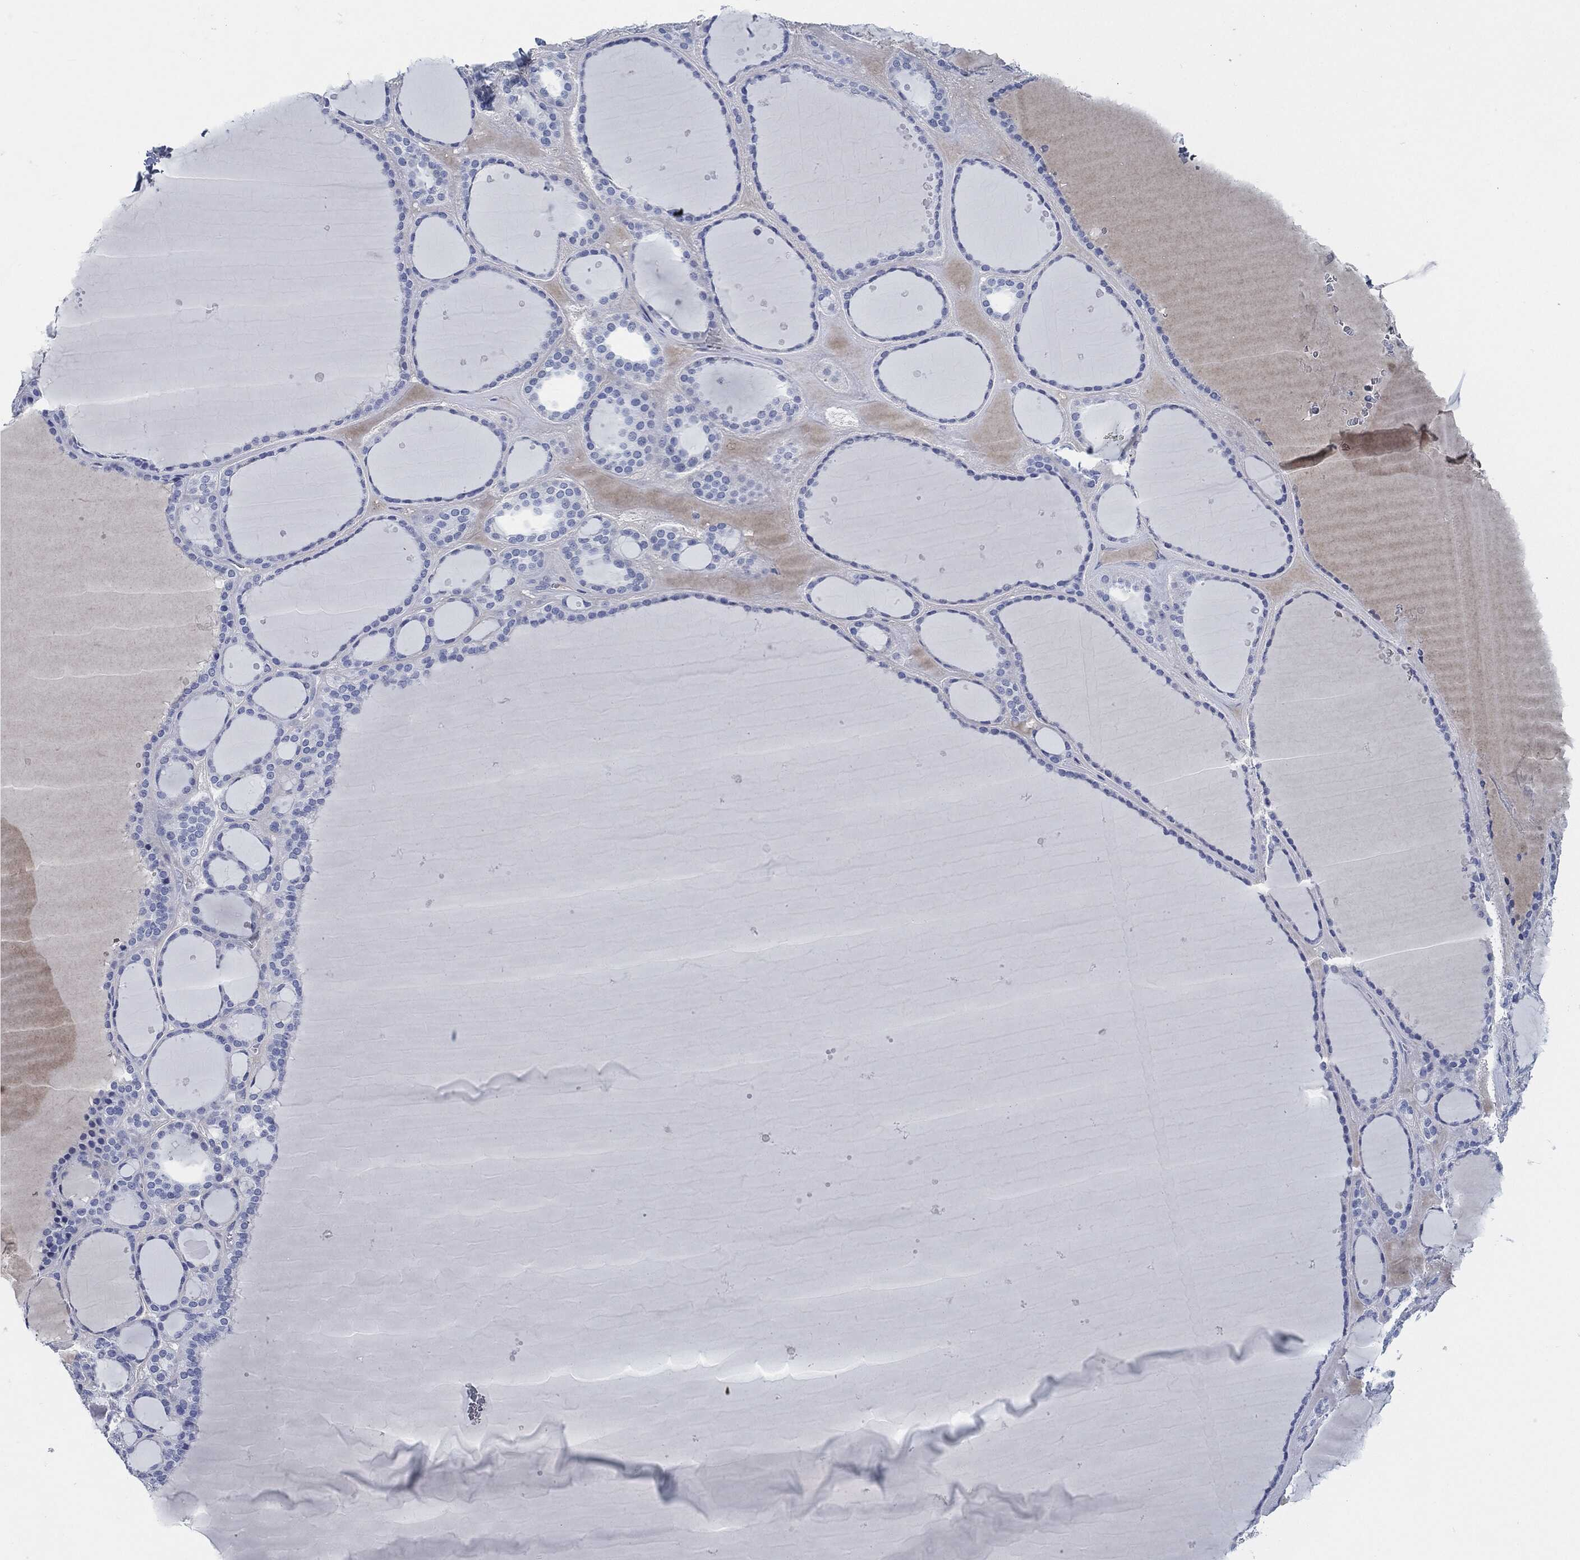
{"staining": {"intensity": "negative", "quantity": "none", "location": "none"}, "tissue": "thyroid gland", "cell_type": "Glandular cells", "image_type": "normal", "snomed": [{"axis": "morphology", "description": "Normal tissue, NOS"}, {"axis": "topography", "description": "Thyroid gland"}], "caption": "DAB (3,3'-diaminobenzidine) immunohistochemical staining of unremarkable thyroid gland reveals no significant positivity in glandular cells.", "gene": "CD27", "patient": {"sex": "male", "age": 63}}